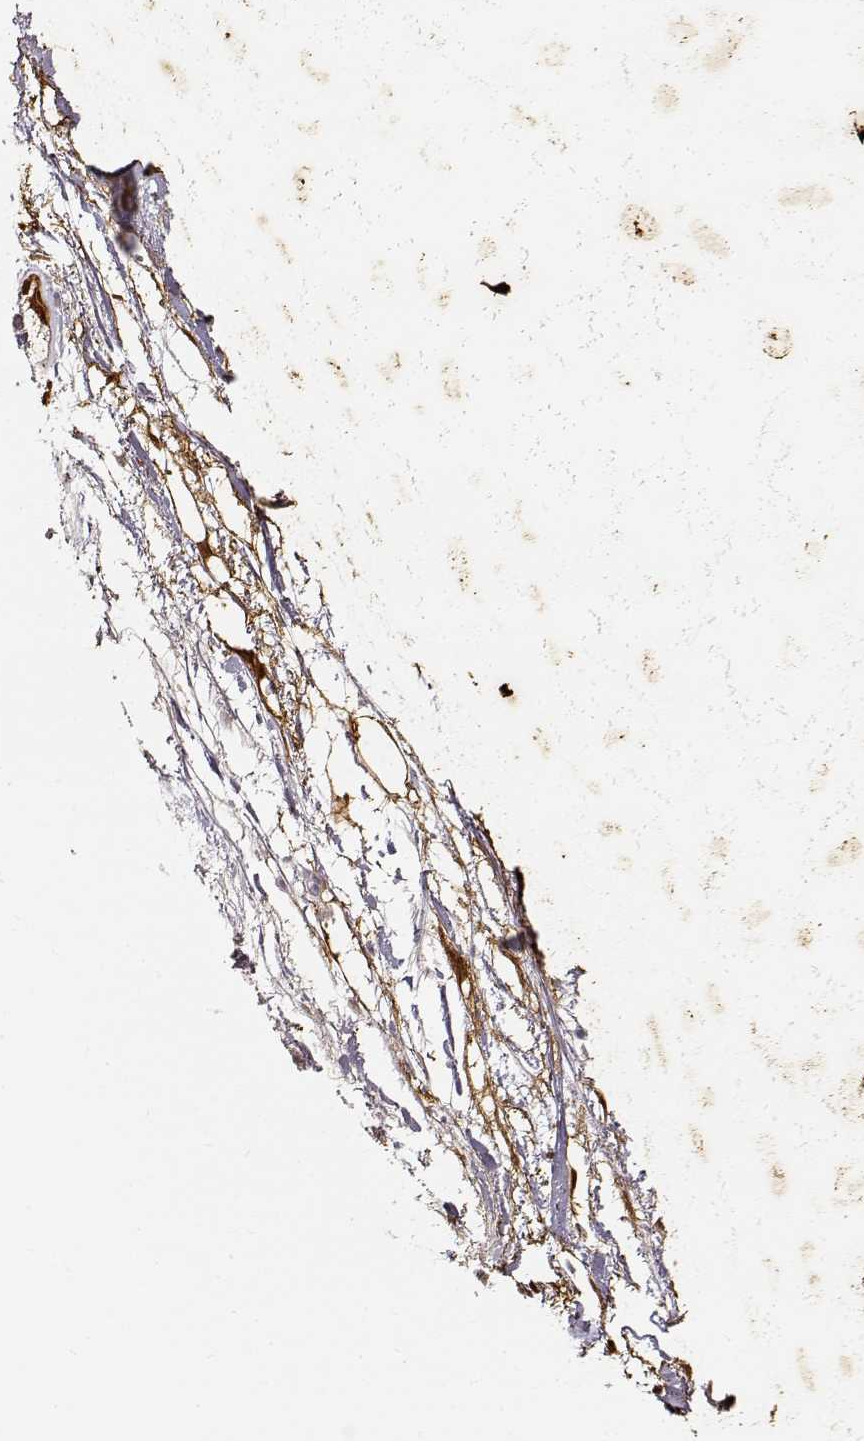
{"staining": {"intensity": "strong", "quantity": ">75%", "location": "cytoplasmic/membranous,nuclear"}, "tissue": "adipose tissue", "cell_type": "Adipocytes", "image_type": "normal", "snomed": [{"axis": "morphology", "description": "Normal tissue, NOS"}, {"axis": "topography", "description": "Cartilage tissue"}, {"axis": "topography", "description": "Bronchus"}], "caption": "DAB immunohistochemical staining of unremarkable human adipose tissue exhibits strong cytoplasmic/membranous,nuclear protein positivity in about >75% of adipocytes.", "gene": "S100B", "patient": {"sex": "male", "age": 58}}